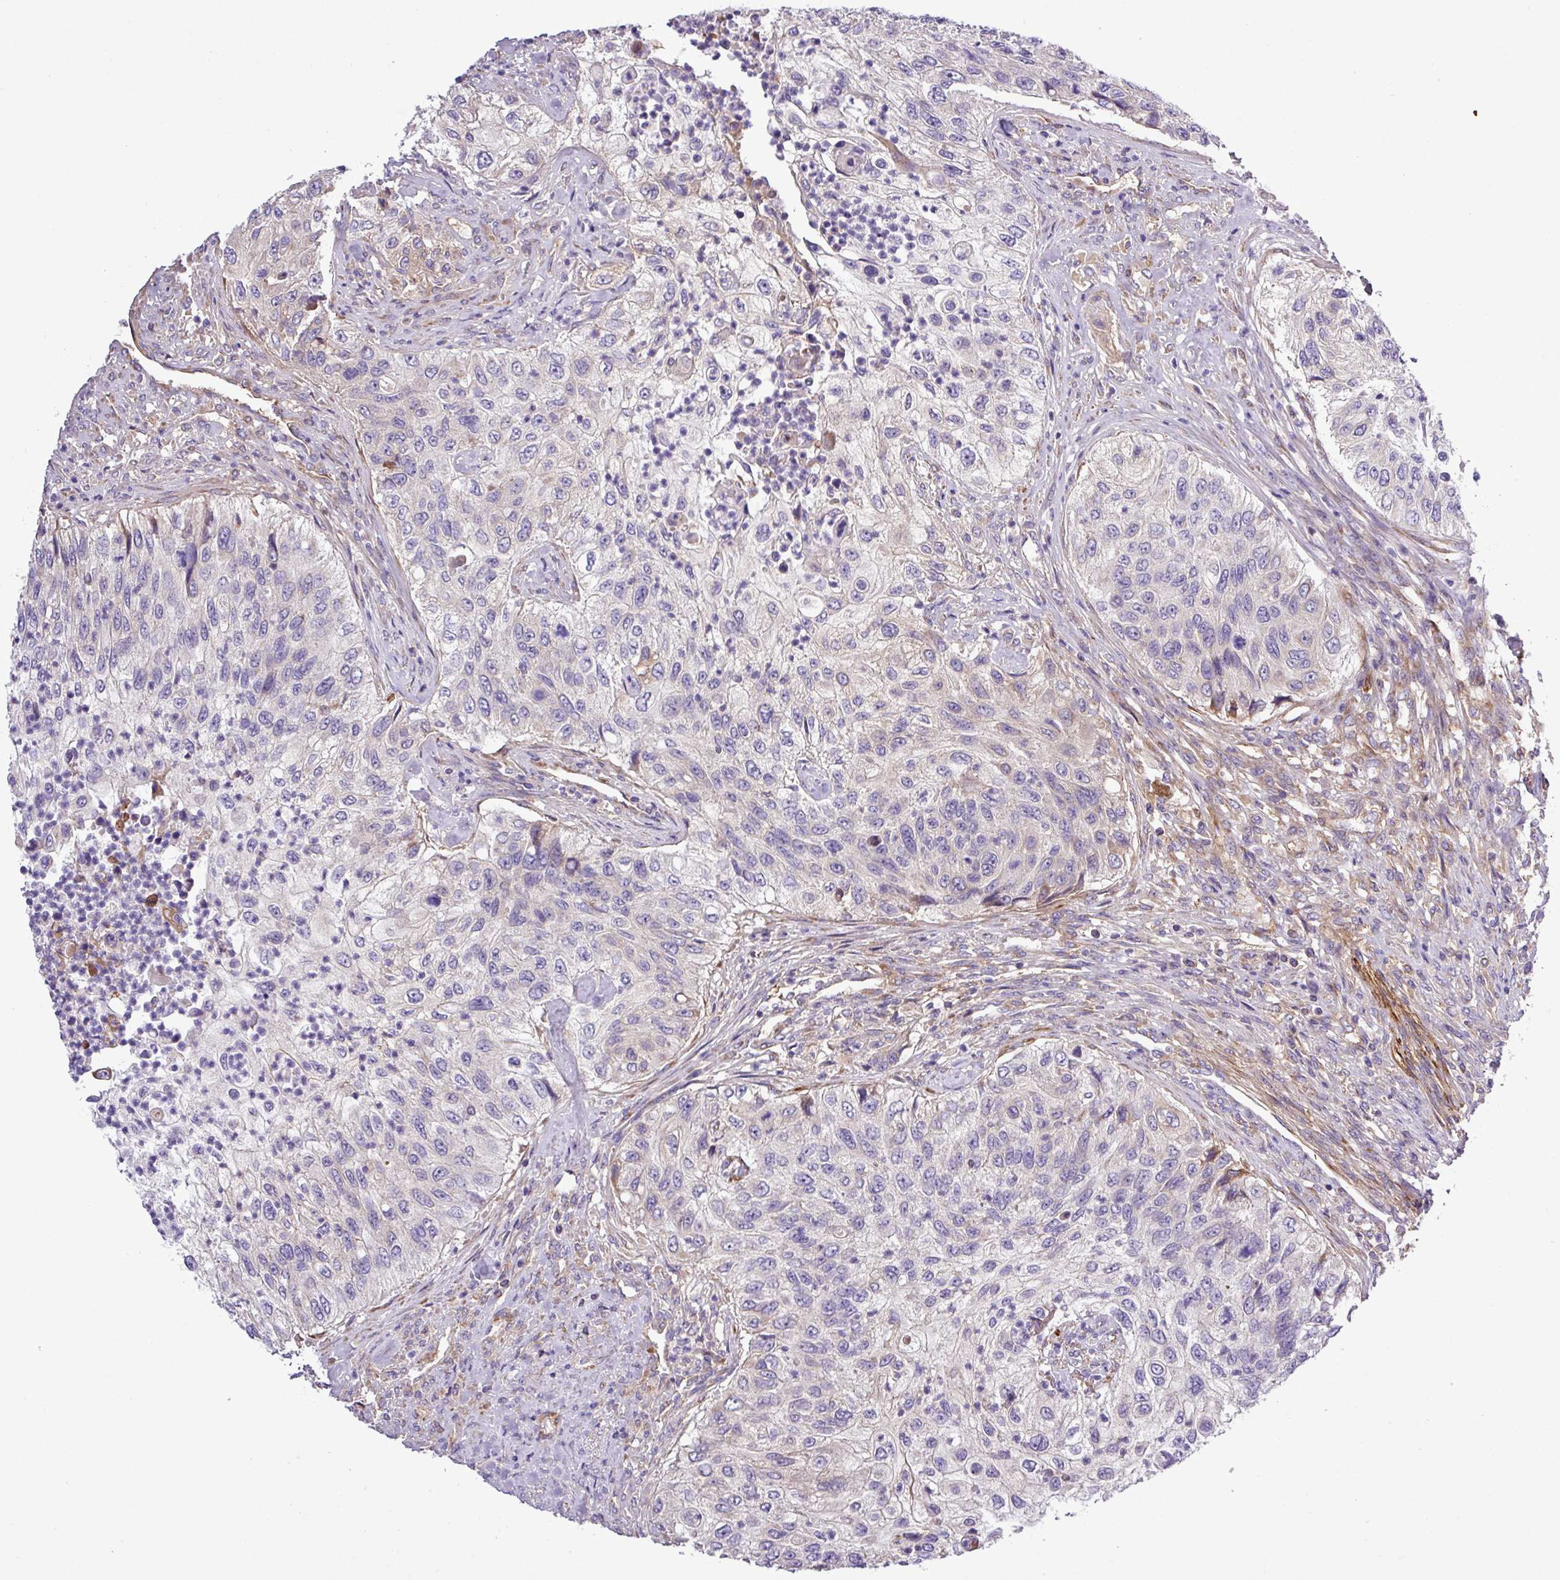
{"staining": {"intensity": "negative", "quantity": "none", "location": "none"}, "tissue": "urothelial cancer", "cell_type": "Tumor cells", "image_type": "cancer", "snomed": [{"axis": "morphology", "description": "Urothelial carcinoma, High grade"}, {"axis": "topography", "description": "Urinary bladder"}], "caption": "Immunohistochemical staining of urothelial cancer reveals no significant staining in tumor cells.", "gene": "CWH43", "patient": {"sex": "female", "age": 60}}